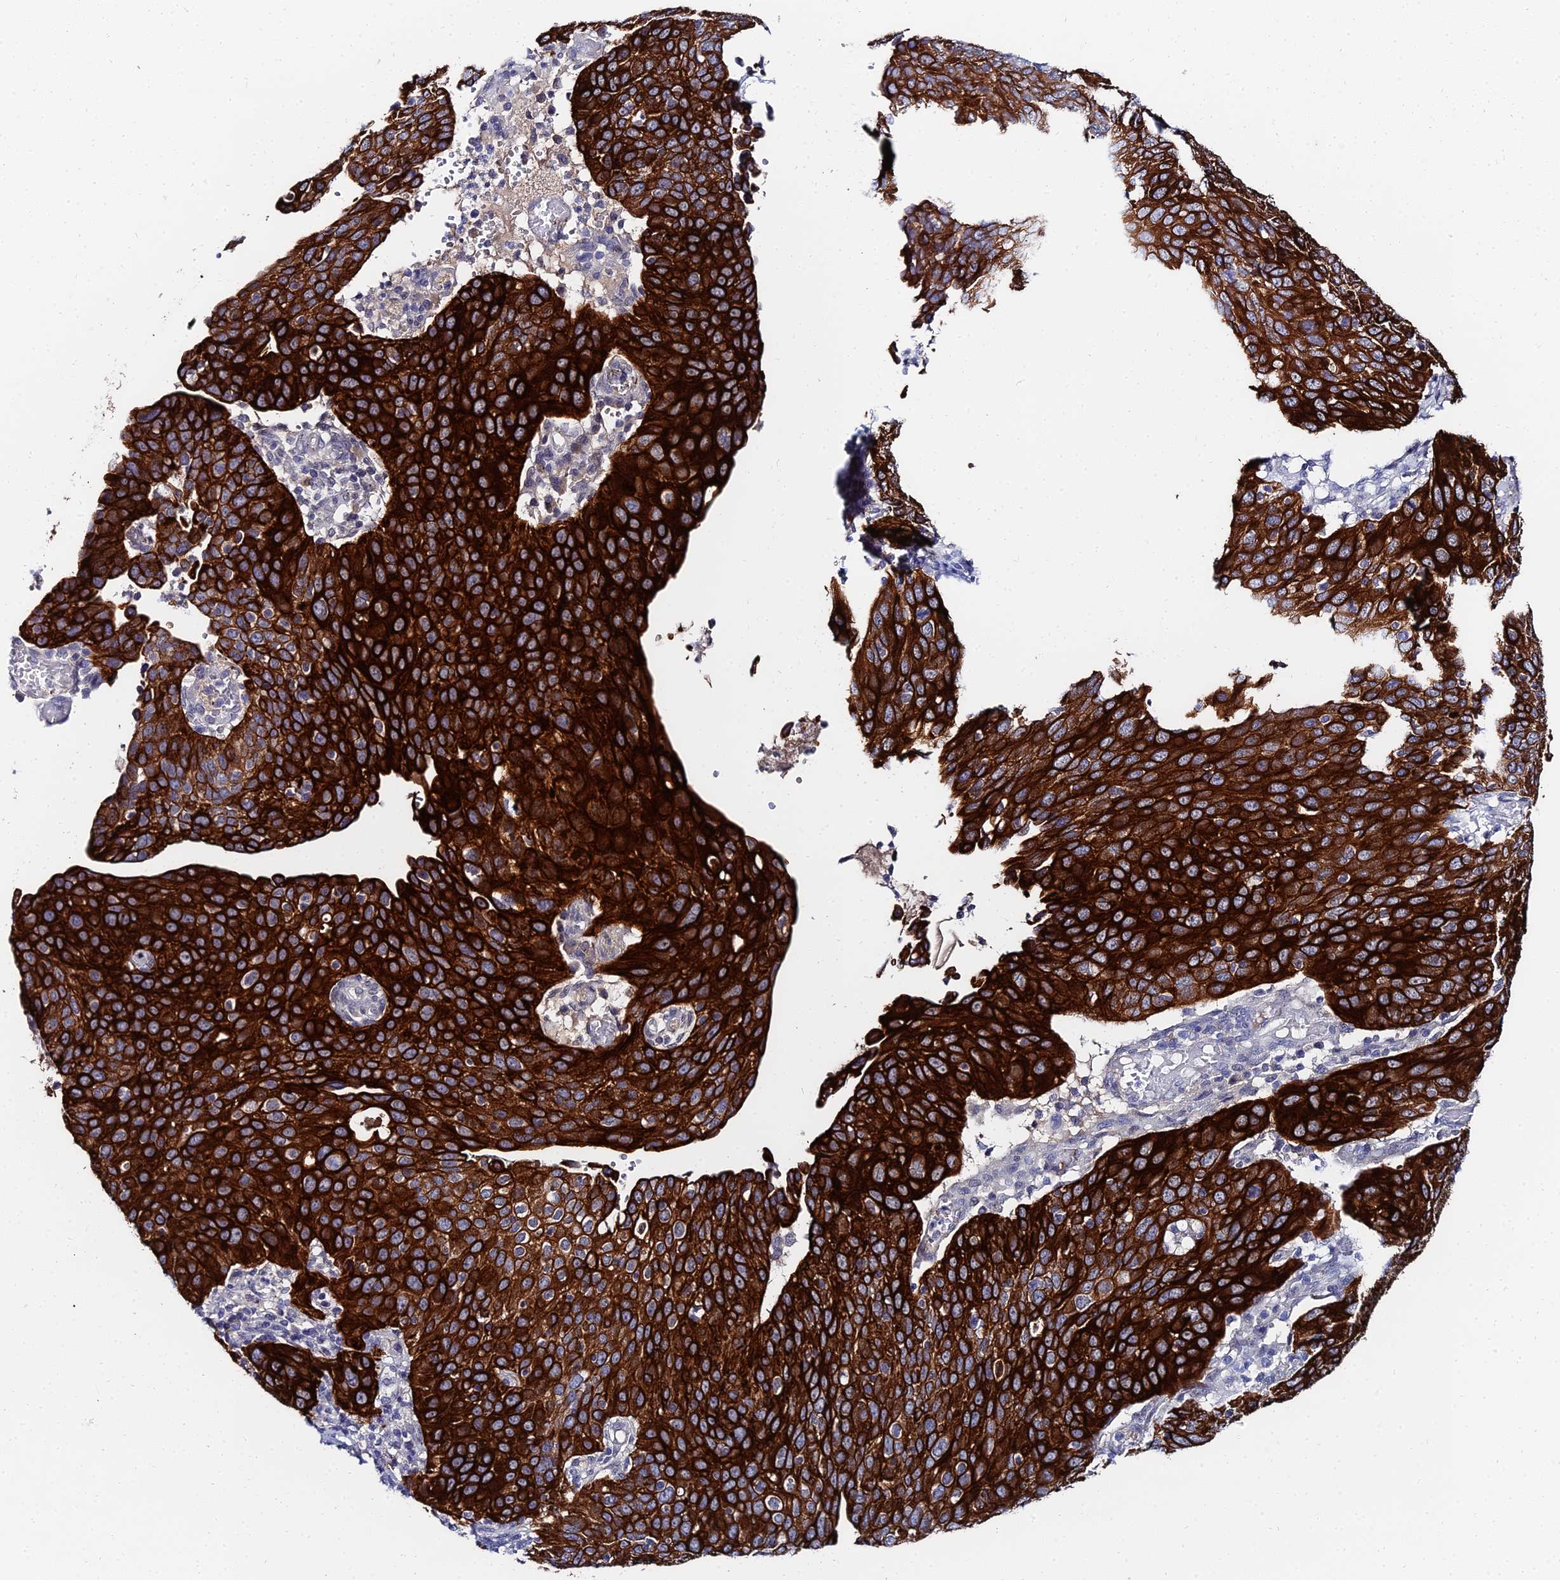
{"staining": {"intensity": "strong", "quantity": ">75%", "location": "cytoplasmic/membranous"}, "tissue": "cervical cancer", "cell_type": "Tumor cells", "image_type": "cancer", "snomed": [{"axis": "morphology", "description": "Squamous cell carcinoma, NOS"}, {"axis": "topography", "description": "Cervix"}], "caption": "Cervical squamous cell carcinoma stained for a protein exhibits strong cytoplasmic/membranous positivity in tumor cells.", "gene": "KRT17", "patient": {"sex": "female", "age": 36}}